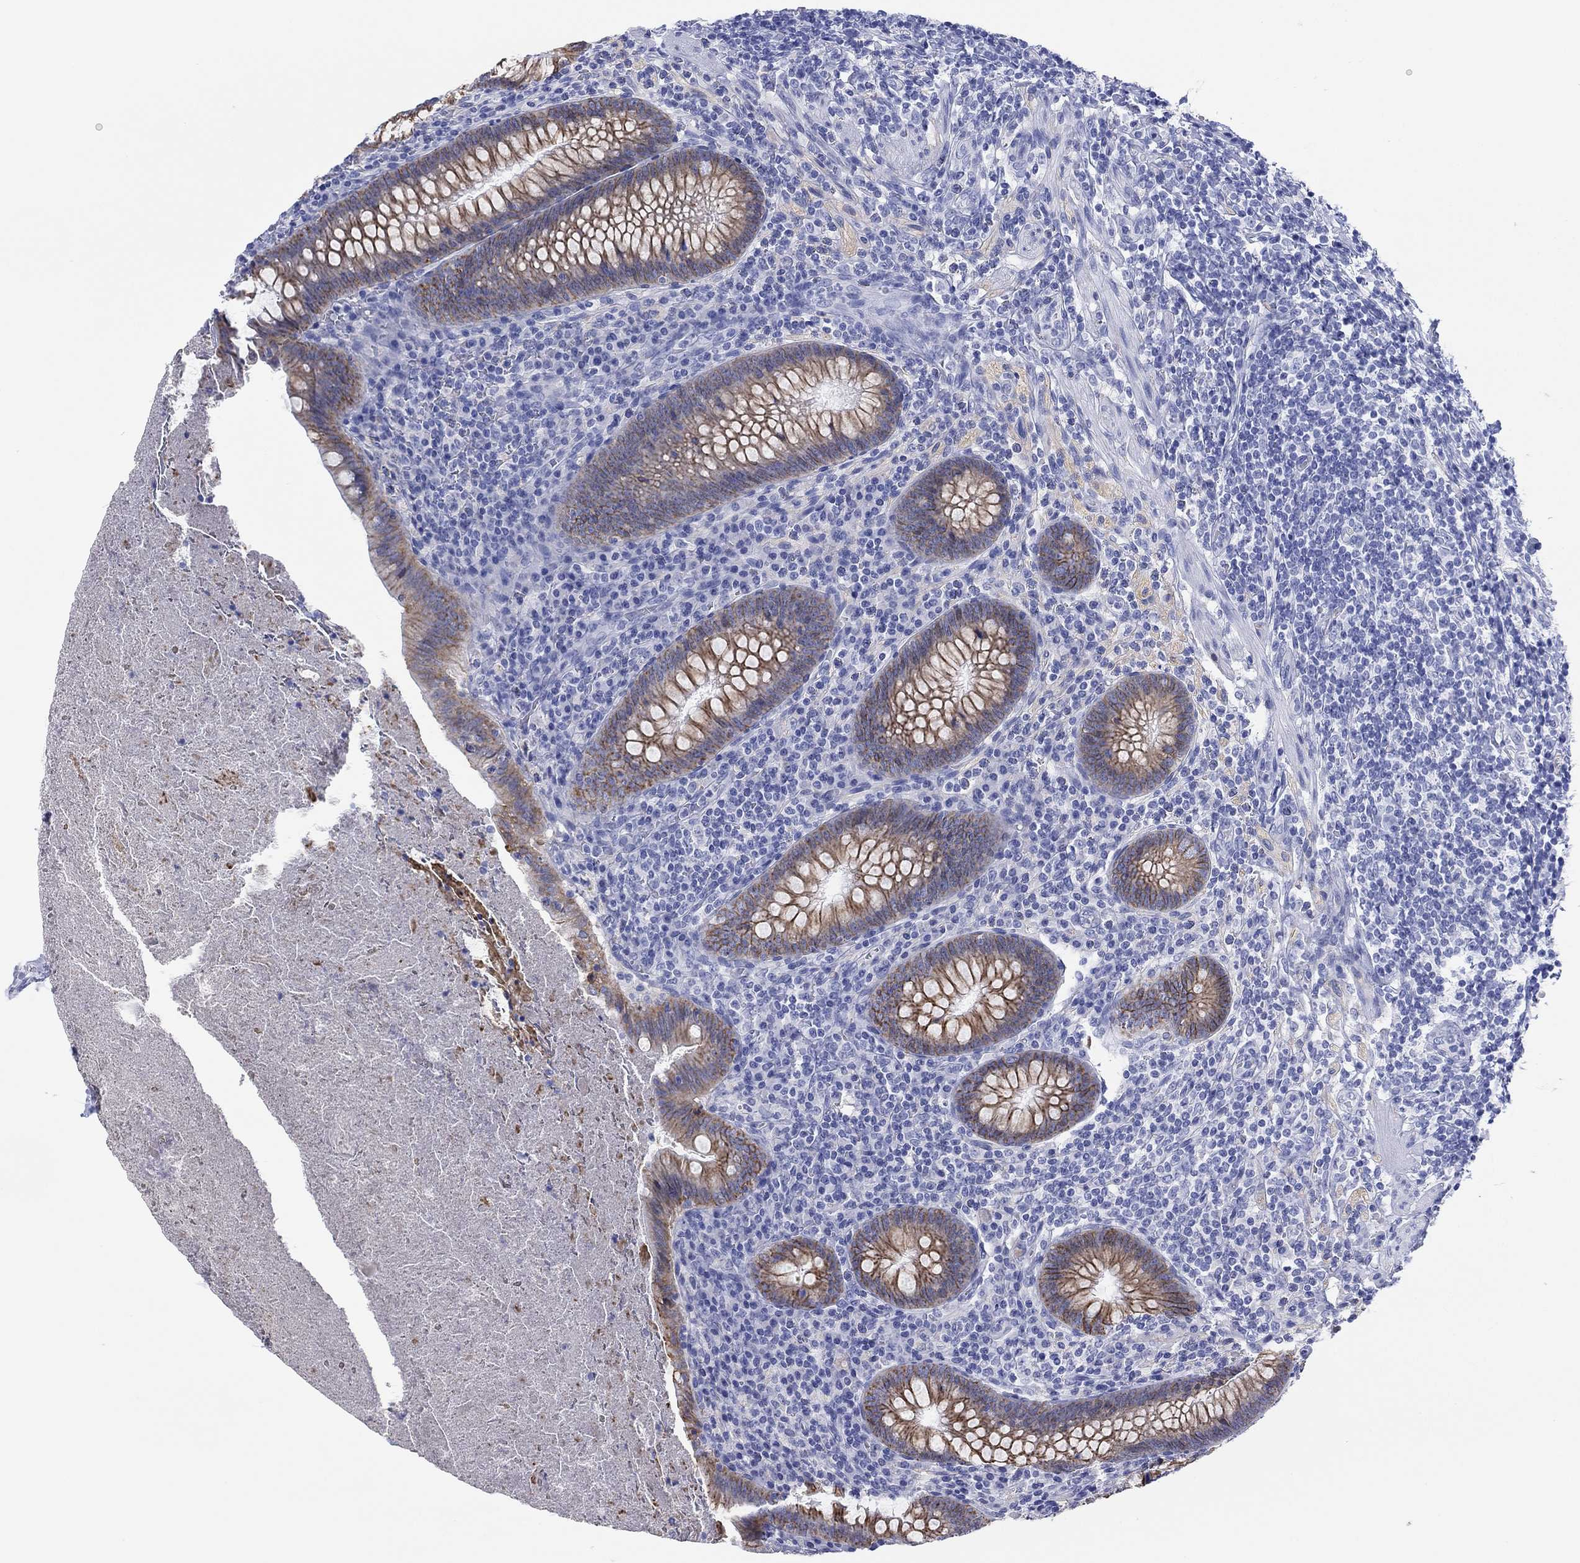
{"staining": {"intensity": "moderate", "quantity": ">75%", "location": "cytoplasmic/membranous"}, "tissue": "appendix", "cell_type": "Glandular cells", "image_type": "normal", "snomed": [{"axis": "morphology", "description": "Normal tissue, NOS"}, {"axis": "topography", "description": "Appendix"}], "caption": "High-magnification brightfield microscopy of normal appendix stained with DAB (brown) and counterstained with hematoxylin (blue). glandular cells exhibit moderate cytoplasmic/membranous expression is present in about>75% of cells.", "gene": "ATP1B1", "patient": {"sex": "male", "age": 47}}